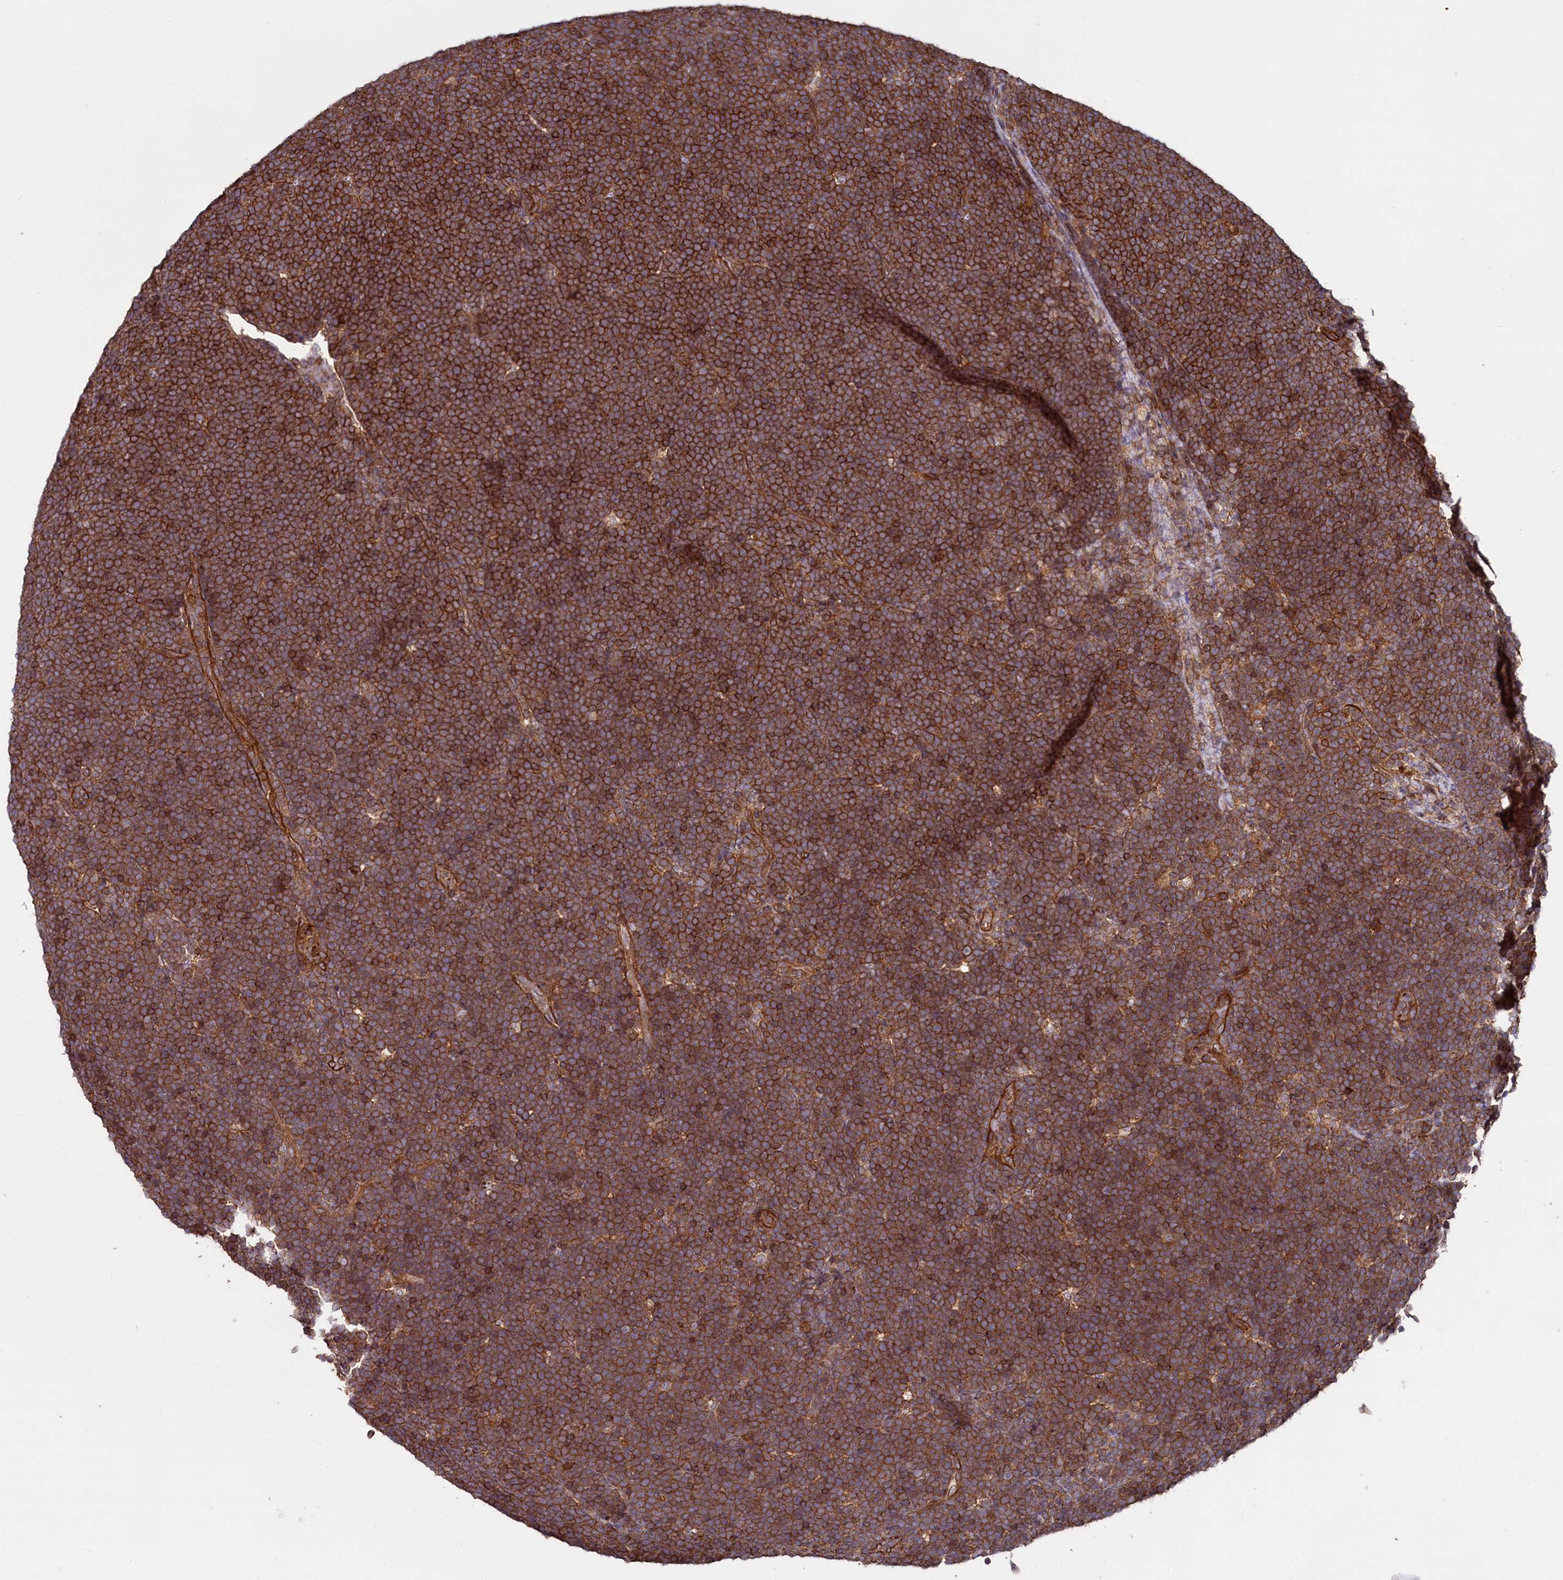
{"staining": {"intensity": "strong", "quantity": ">75%", "location": "cytoplasmic/membranous"}, "tissue": "lymphoma", "cell_type": "Tumor cells", "image_type": "cancer", "snomed": [{"axis": "morphology", "description": "Malignant lymphoma, non-Hodgkin's type, High grade"}, {"axis": "topography", "description": "Lymph node"}], "caption": "Tumor cells show high levels of strong cytoplasmic/membranous expression in about >75% of cells in human lymphoma.", "gene": "SVIP", "patient": {"sex": "male", "age": 13}}